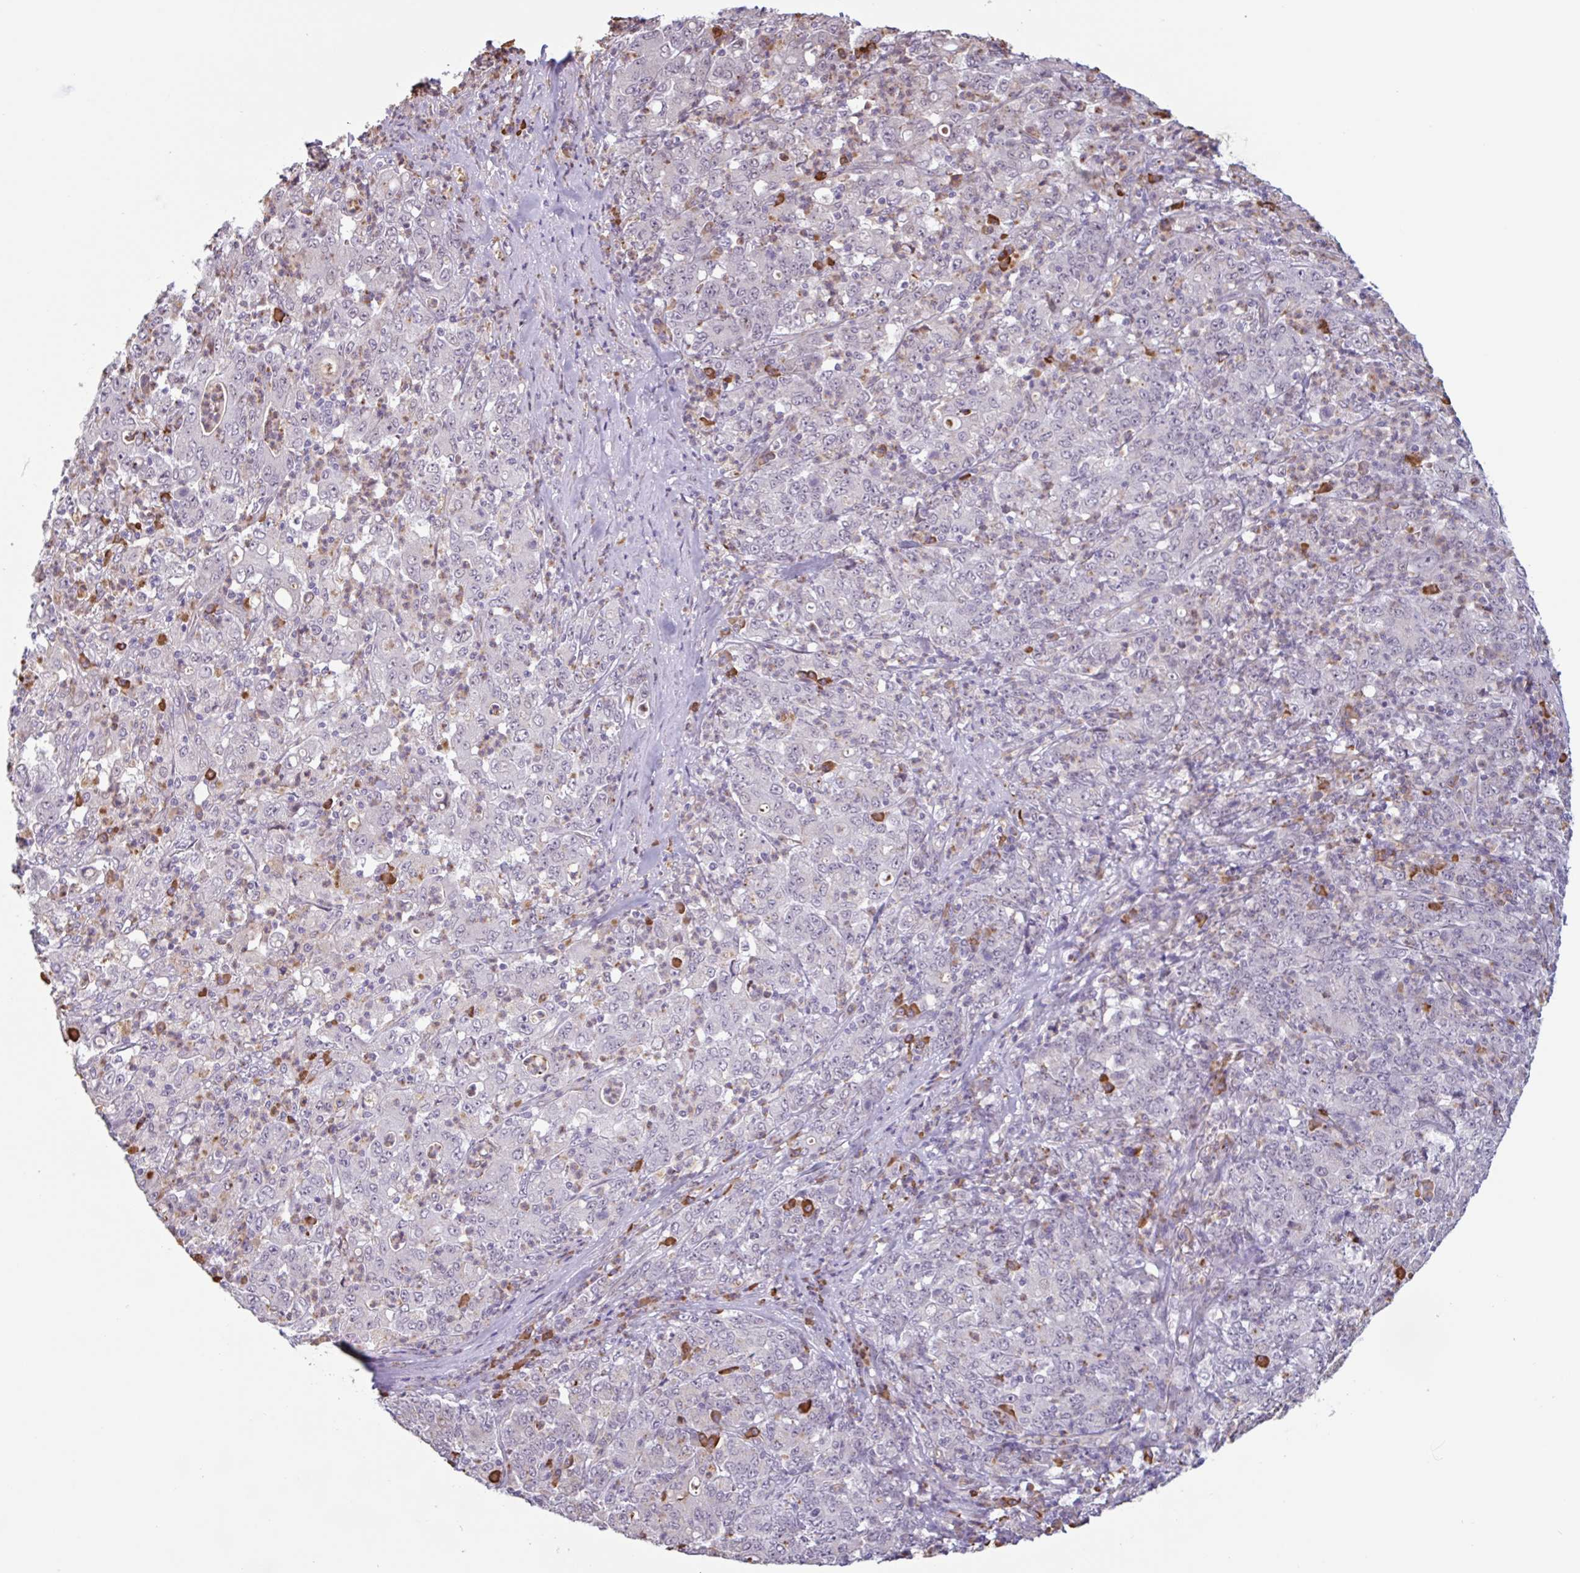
{"staining": {"intensity": "negative", "quantity": "none", "location": "none"}, "tissue": "stomach cancer", "cell_type": "Tumor cells", "image_type": "cancer", "snomed": [{"axis": "morphology", "description": "Adenocarcinoma, NOS"}, {"axis": "topography", "description": "Stomach, lower"}], "caption": "High power microscopy micrograph of an immunohistochemistry micrograph of stomach adenocarcinoma, revealing no significant positivity in tumor cells.", "gene": "TAF1D", "patient": {"sex": "female", "age": 71}}